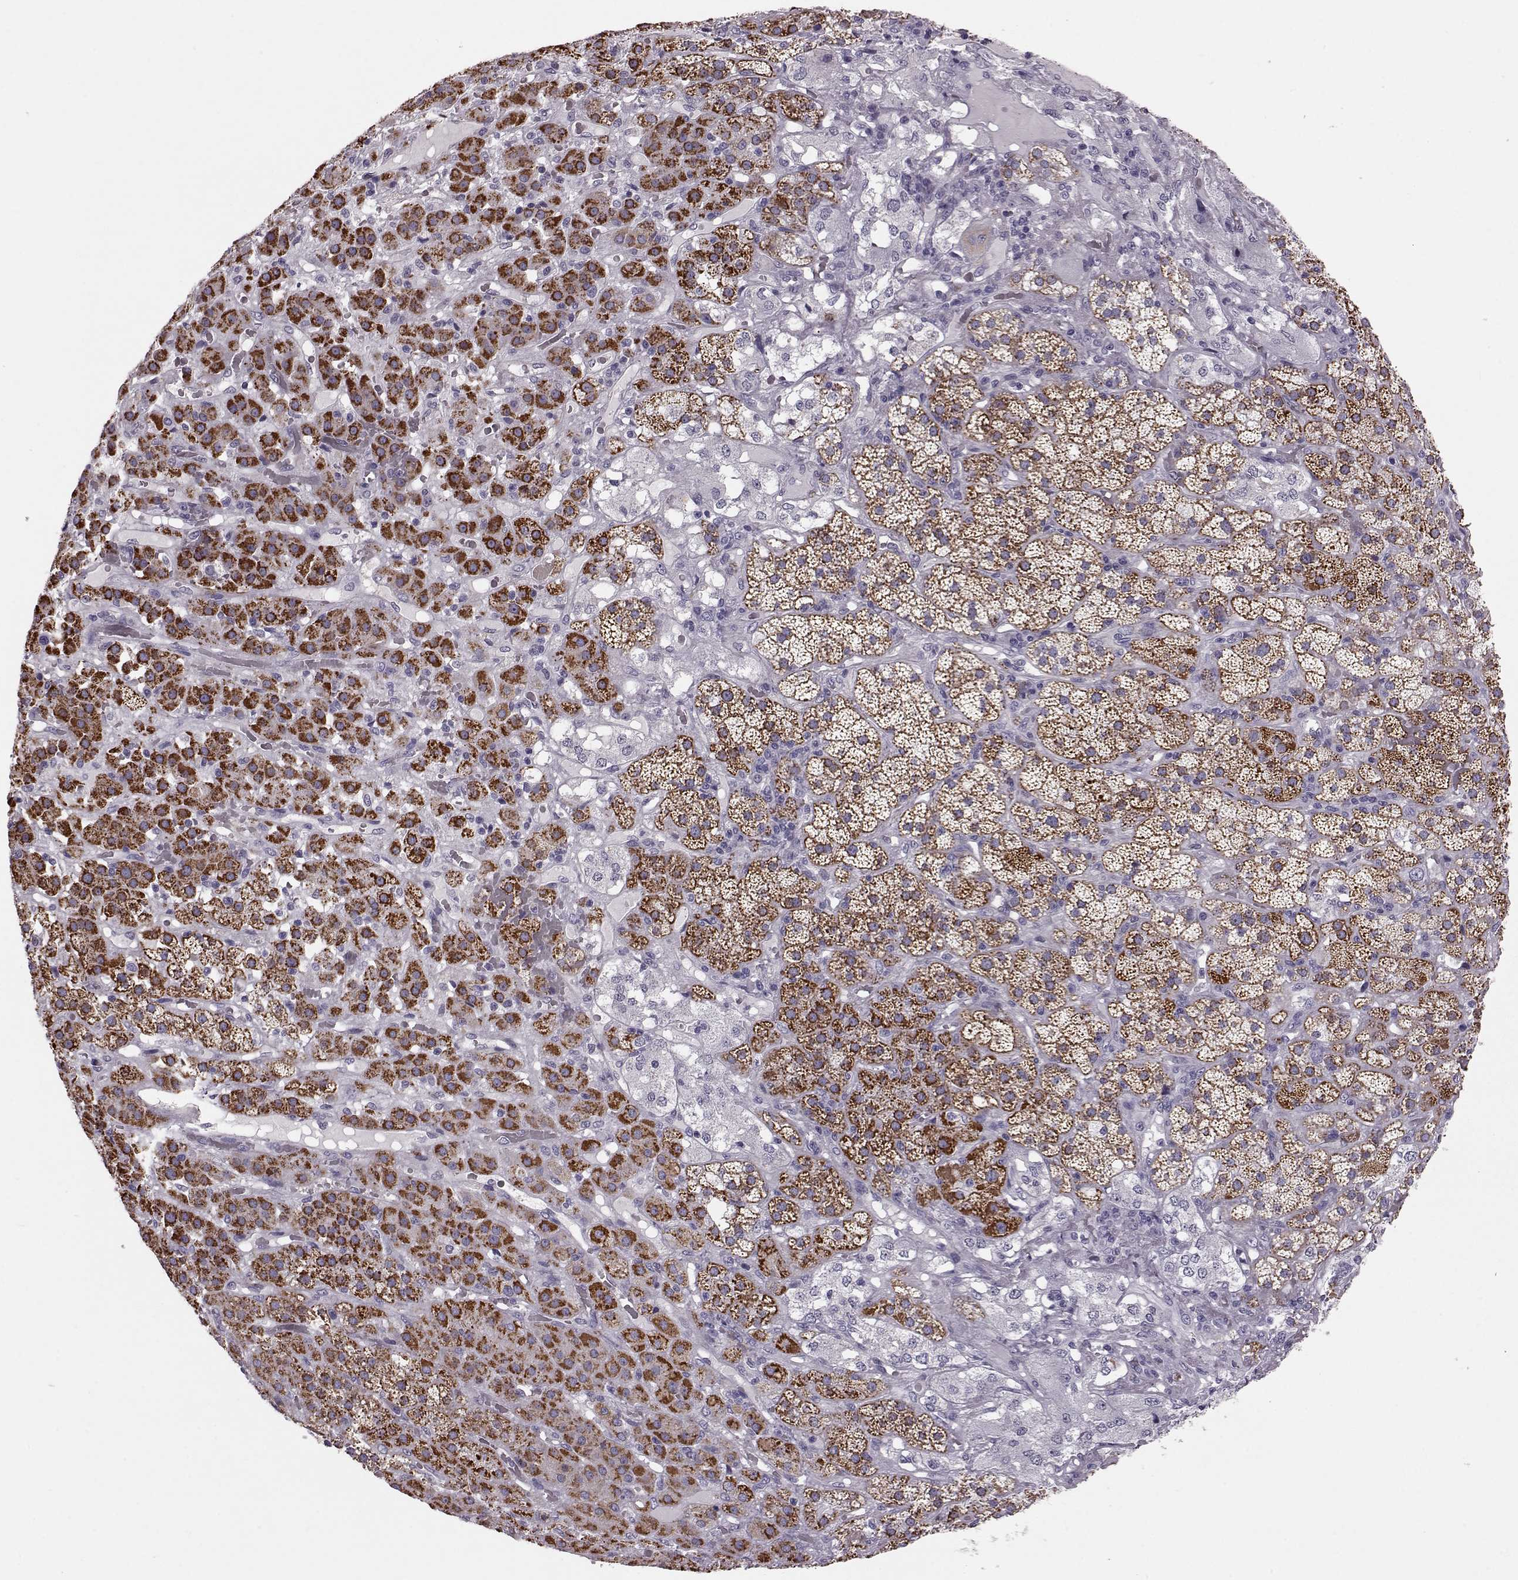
{"staining": {"intensity": "strong", "quantity": ">75%", "location": "cytoplasmic/membranous"}, "tissue": "adrenal gland", "cell_type": "Glandular cells", "image_type": "normal", "snomed": [{"axis": "morphology", "description": "Normal tissue, NOS"}, {"axis": "topography", "description": "Adrenal gland"}], "caption": "Protein staining displays strong cytoplasmic/membranous positivity in about >75% of glandular cells in benign adrenal gland.", "gene": "RIMS2", "patient": {"sex": "male", "age": 57}}